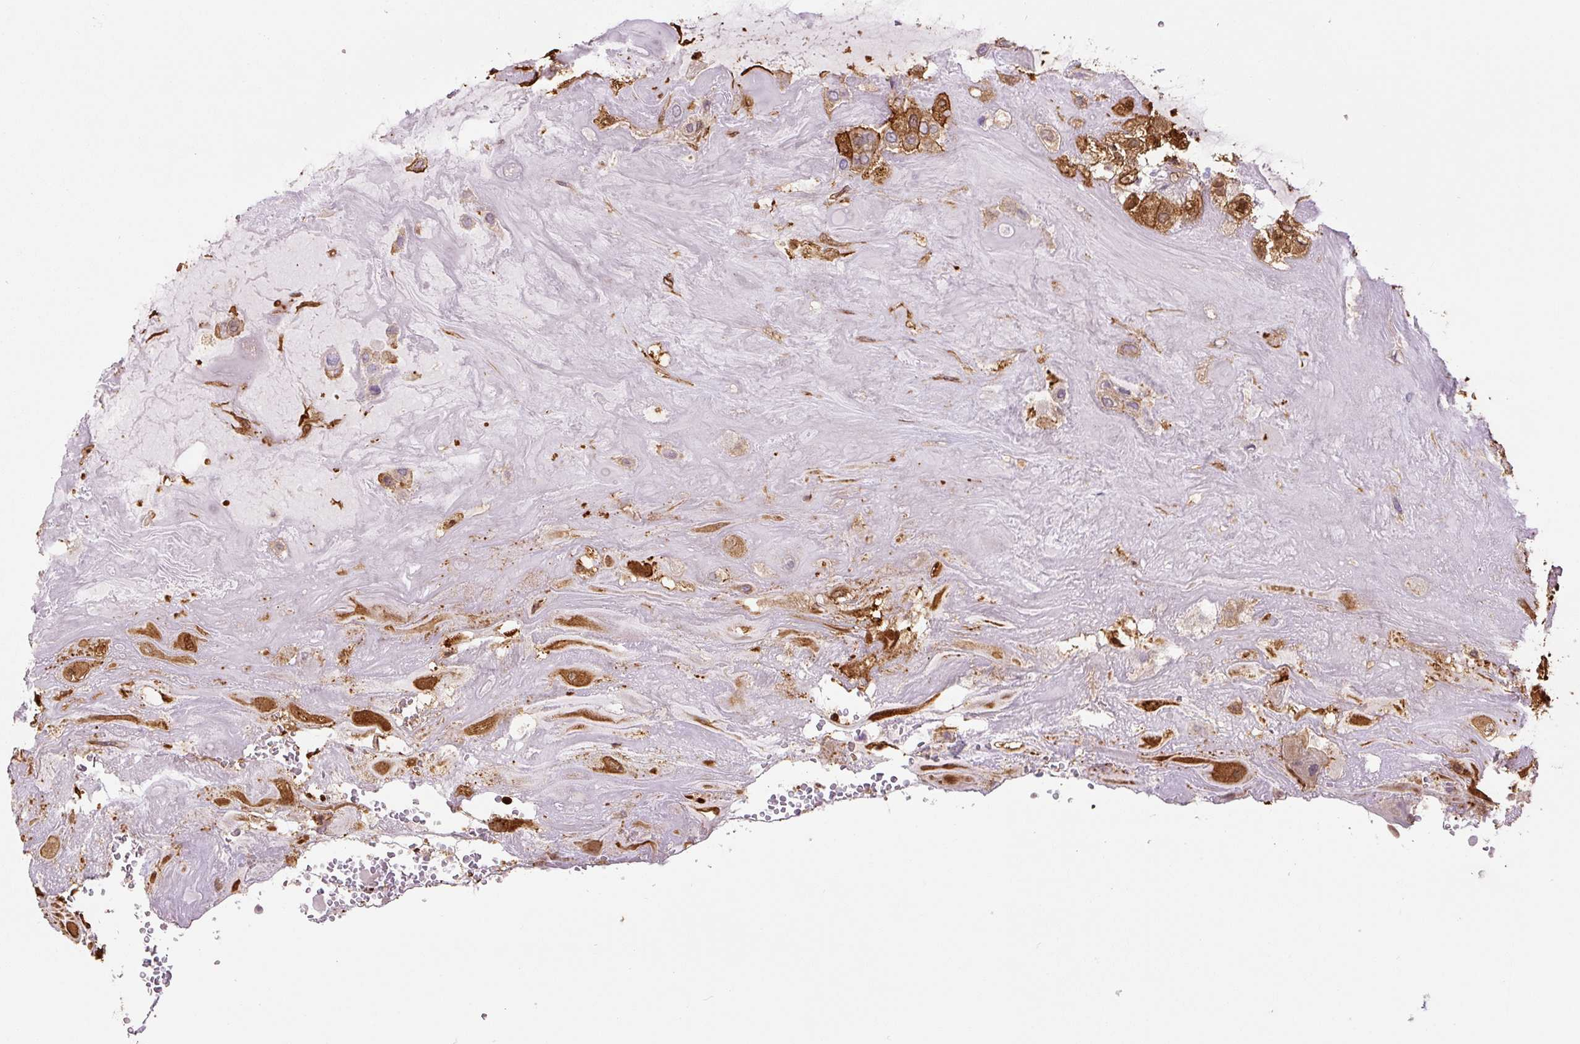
{"staining": {"intensity": "strong", "quantity": "25%-75%", "location": "cytoplasmic/membranous"}, "tissue": "placenta", "cell_type": "Decidual cells", "image_type": "normal", "snomed": [{"axis": "morphology", "description": "Normal tissue, NOS"}, {"axis": "topography", "description": "Placenta"}], "caption": "Strong cytoplasmic/membranous staining is appreciated in about 25%-75% of decidual cells in unremarkable placenta. Using DAB (3,3'-diaminobenzidine) (brown) and hematoxylin (blue) stains, captured at high magnification using brightfield microscopy.", "gene": "S100A4", "patient": {"sex": "female", "age": 32}}